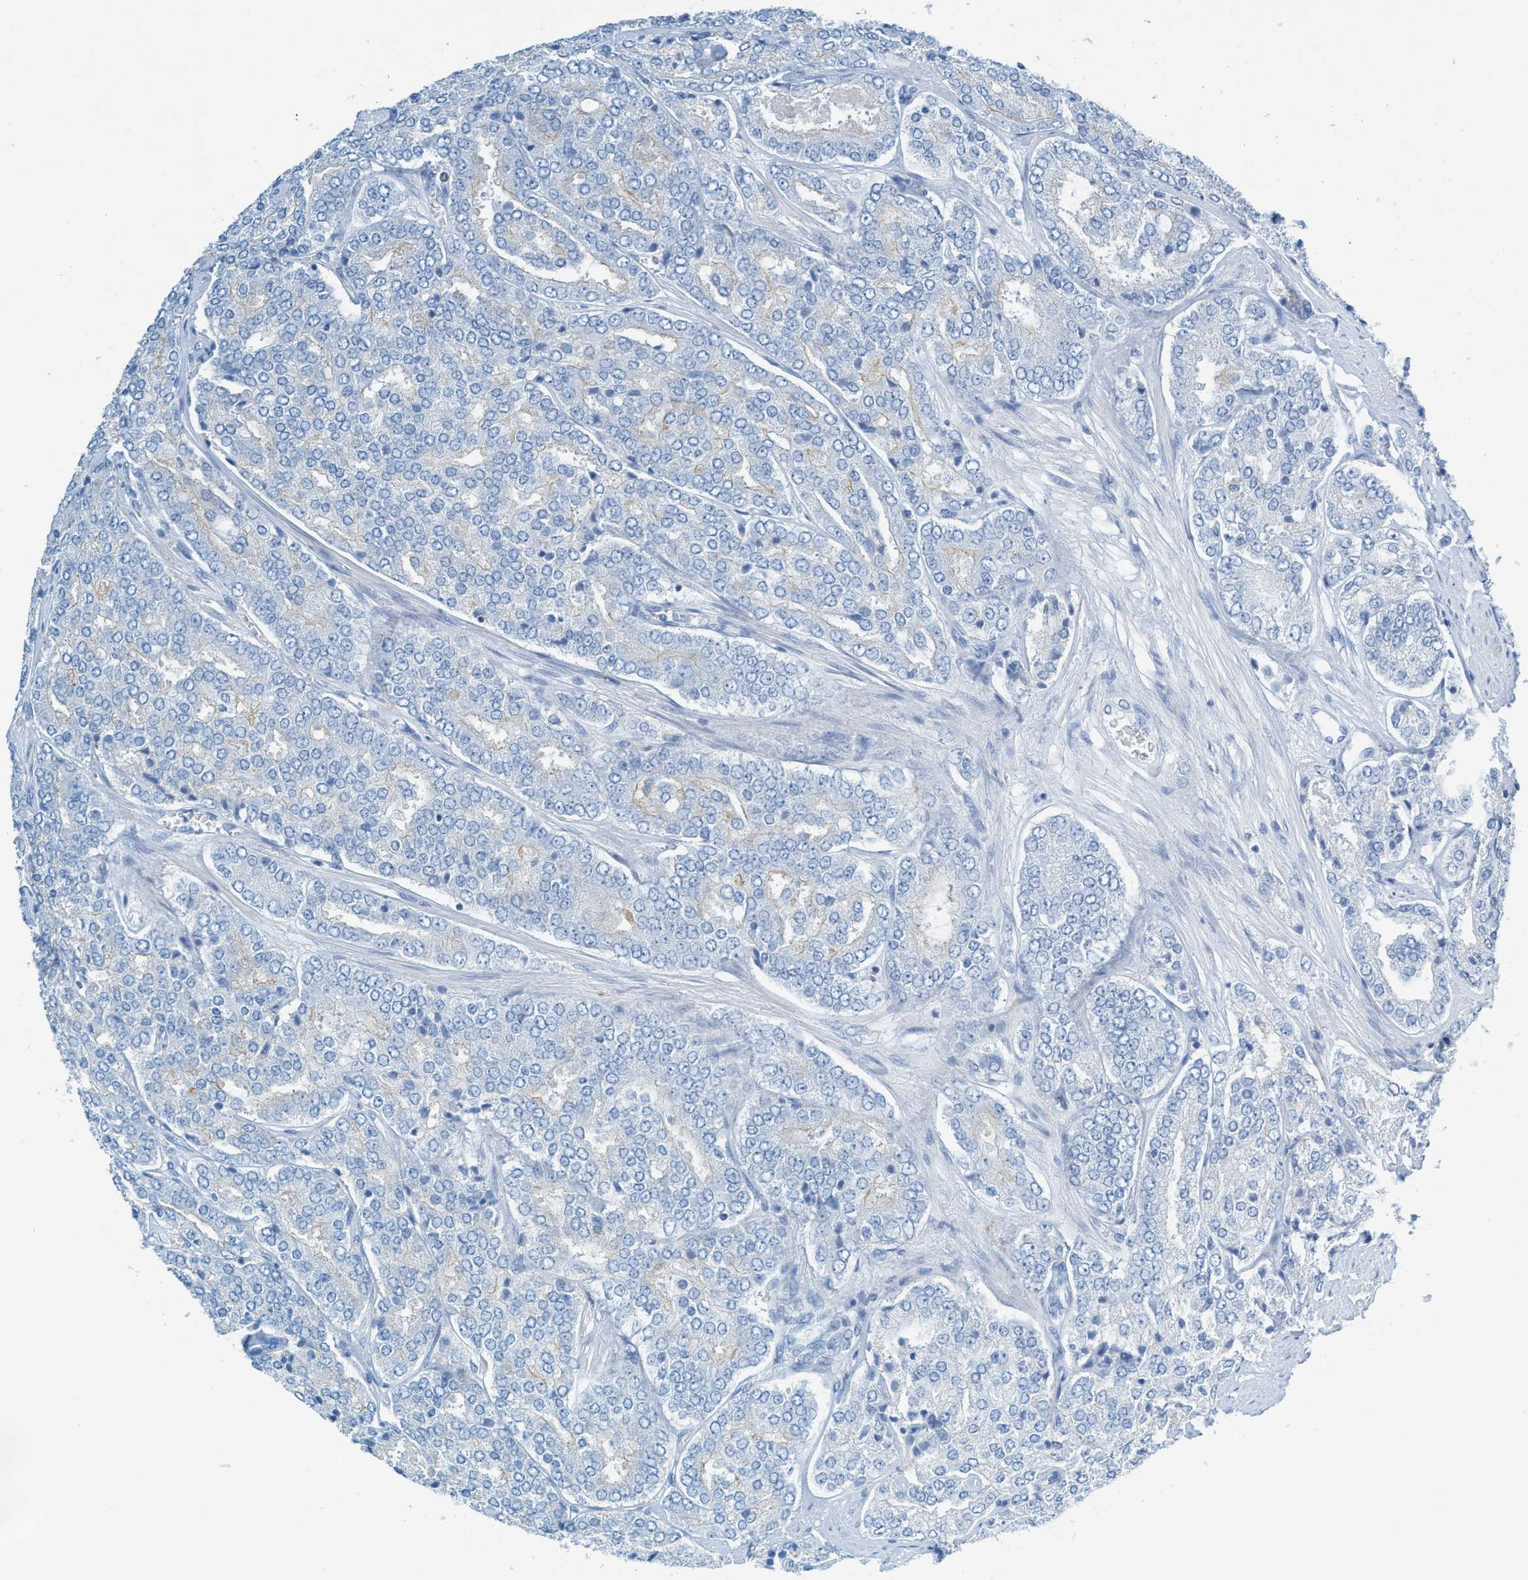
{"staining": {"intensity": "negative", "quantity": "none", "location": "none"}, "tissue": "prostate cancer", "cell_type": "Tumor cells", "image_type": "cancer", "snomed": [{"axis": "morphology", "description": "Adenocarcinoma, High grade"}, {"axis": "topography", "description": "Prostate"}], "caption": "High magnification brightfield microscopy of prostate adenocarcinoma (high-grade) stained with DAB (brown) and counterstained with hematoxylin (blue): tumor cells show no significant staining.", "gene": "C21orf62", "patient": {"sex": "male", "age": 65}}